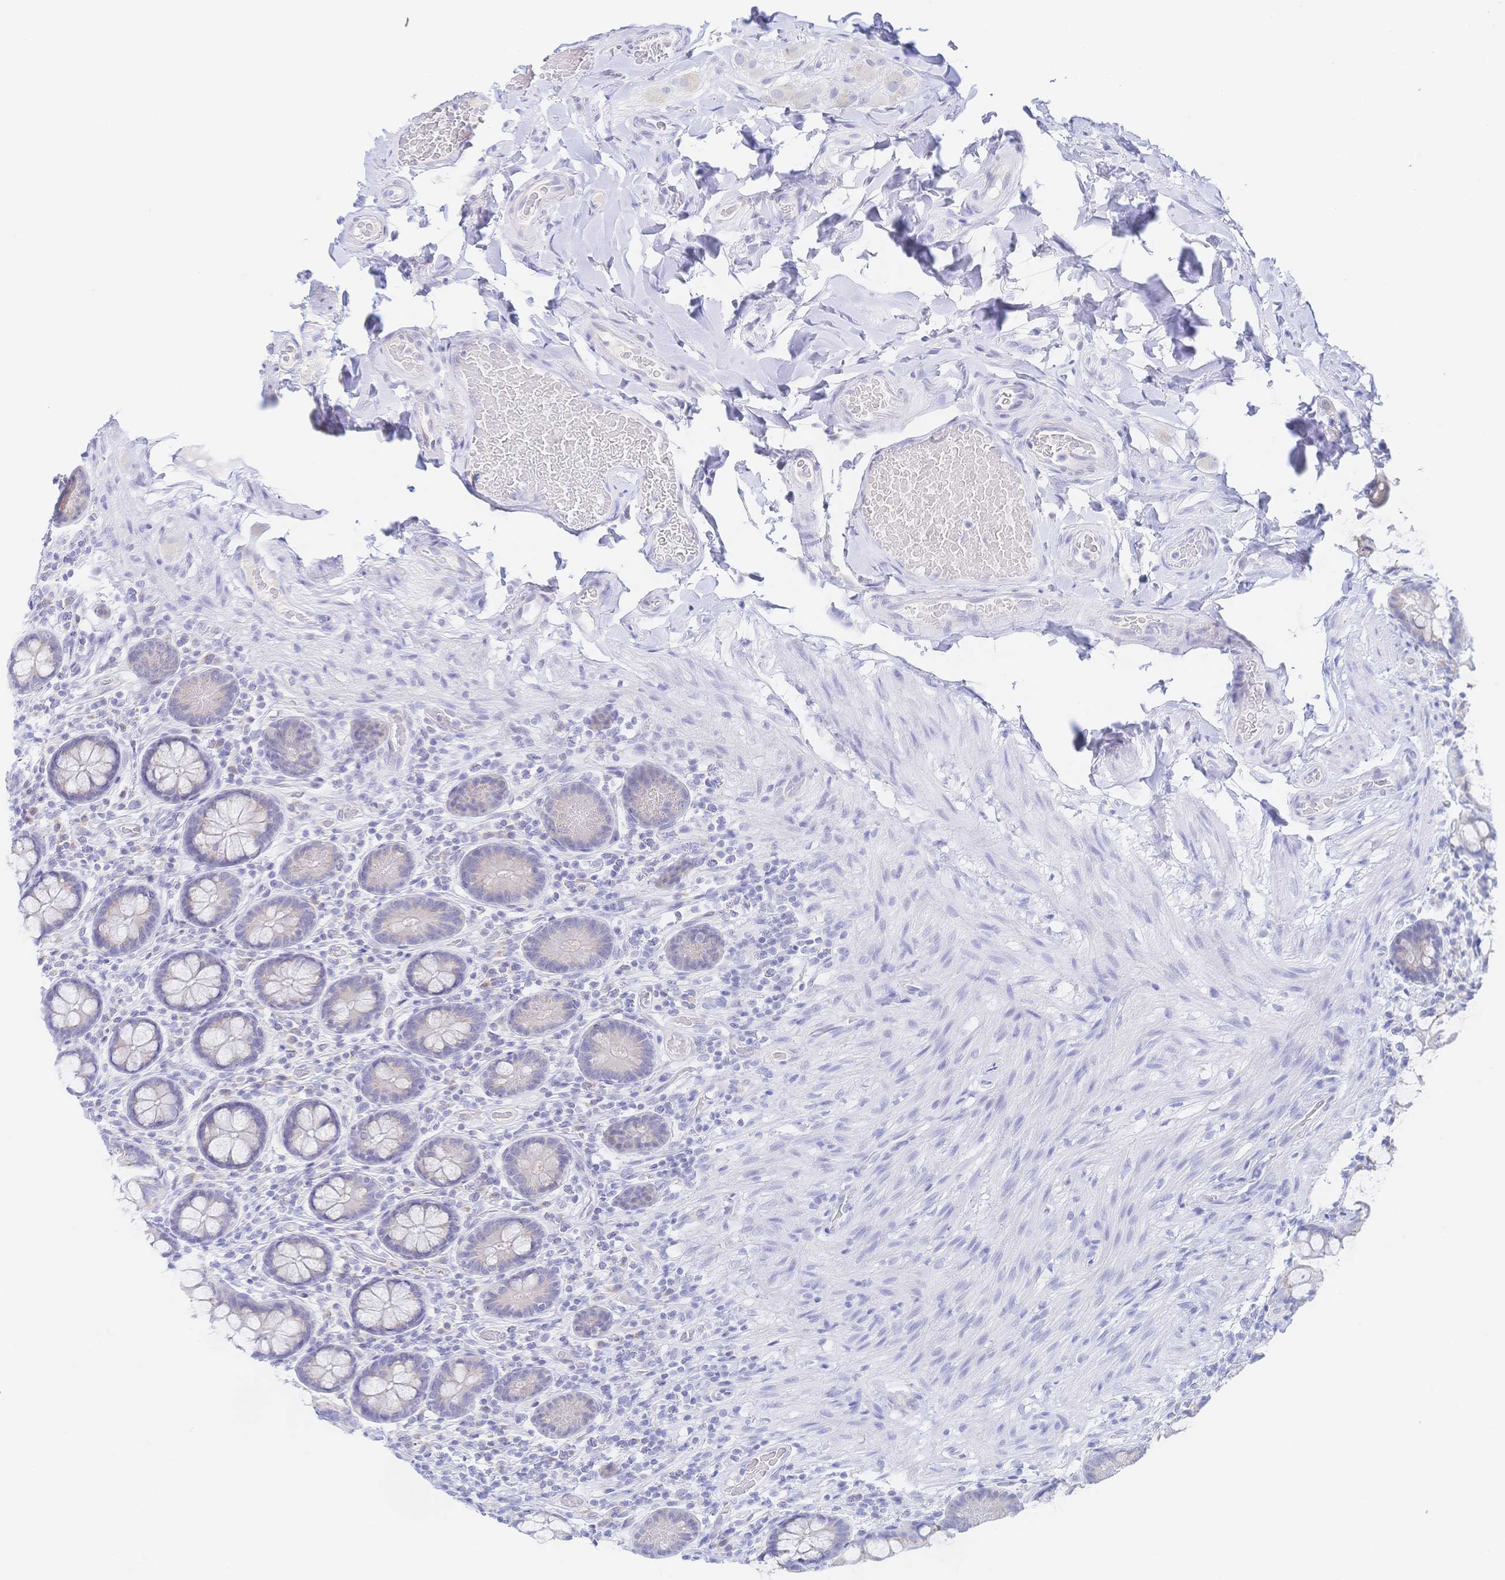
{"staining": {"intensity": "negative", "quantity": "none", "location": "none"}, "tissue": "small intestine", "cell_type": "Glandular cells", "image_type": "normal", "snomed": [{"axis": "morphology", "description": "Normal tissue, NOS"}, {"axis": "topography", "description": "Small intestine"}], "caption": "DAB immunohistochemical staining of normal small intestine displays no significant positivity in glandular cells.", "gene": "SIAH3", "patient": {"sex": "male", "age": 70}}